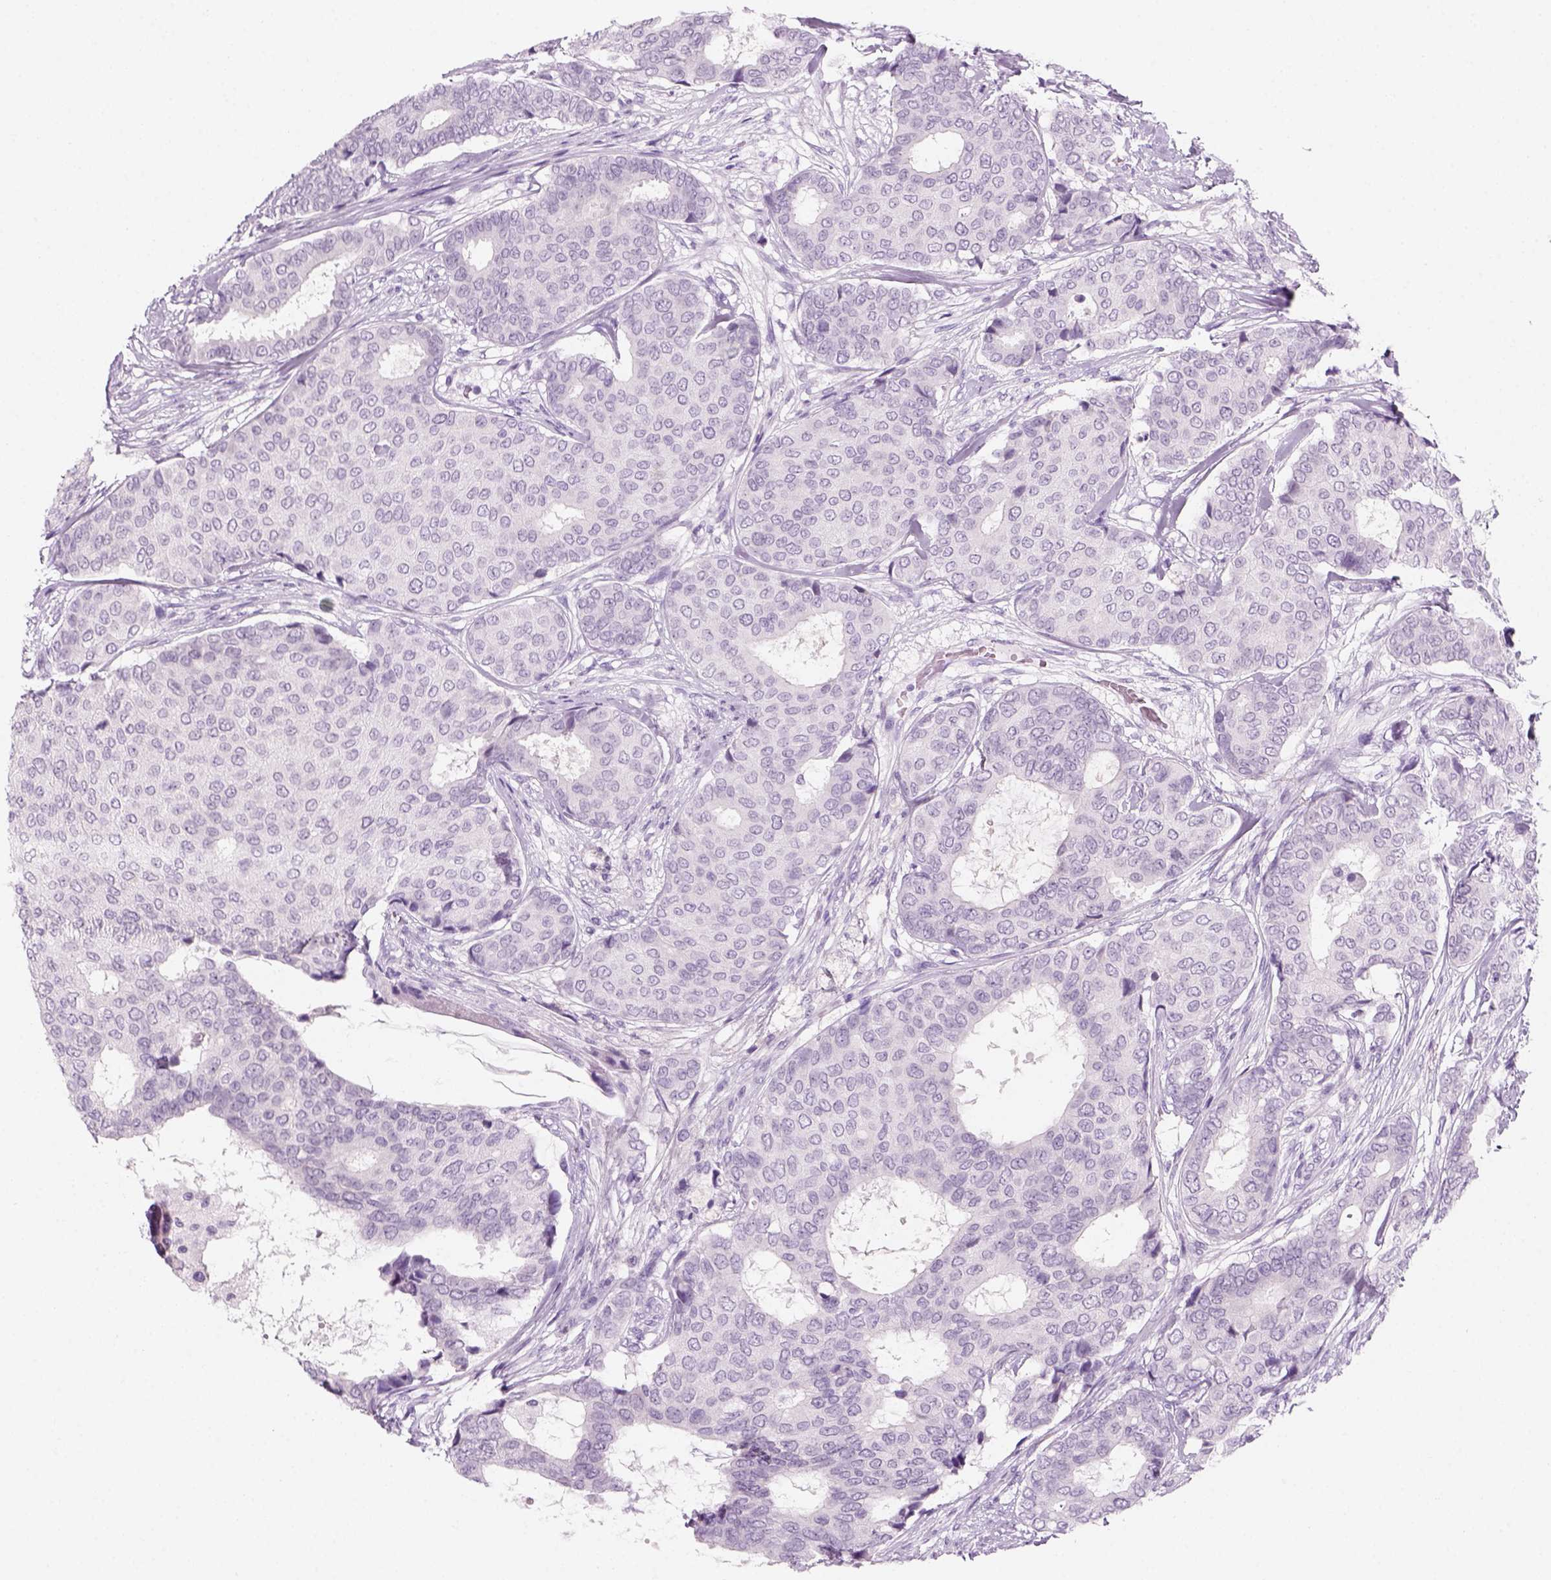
{"staining": {"intensity": "negative", "quantity": "none", "location": "none"}, "tissue": "breast cancer", "cell_type": "Tumor cells", "image_type": "cancer", "snomed": [{"axis": "morphology", "description": "Duct carcinoma"}, {"axis": "topography", "description": "Breast"}], "caption": "A high-resolution image shows immunohistochemistry (IHC) staining of breast cancer, which reveals no significant expression in tumor cells. The staining is performed using DAB (3,3'-diaminobenzidine) brown chromogen with nuclei counter-stained in using hematoxylin.", "gene": "KRTAP11-1", "patient": {"sex": "female", "age": 75}}